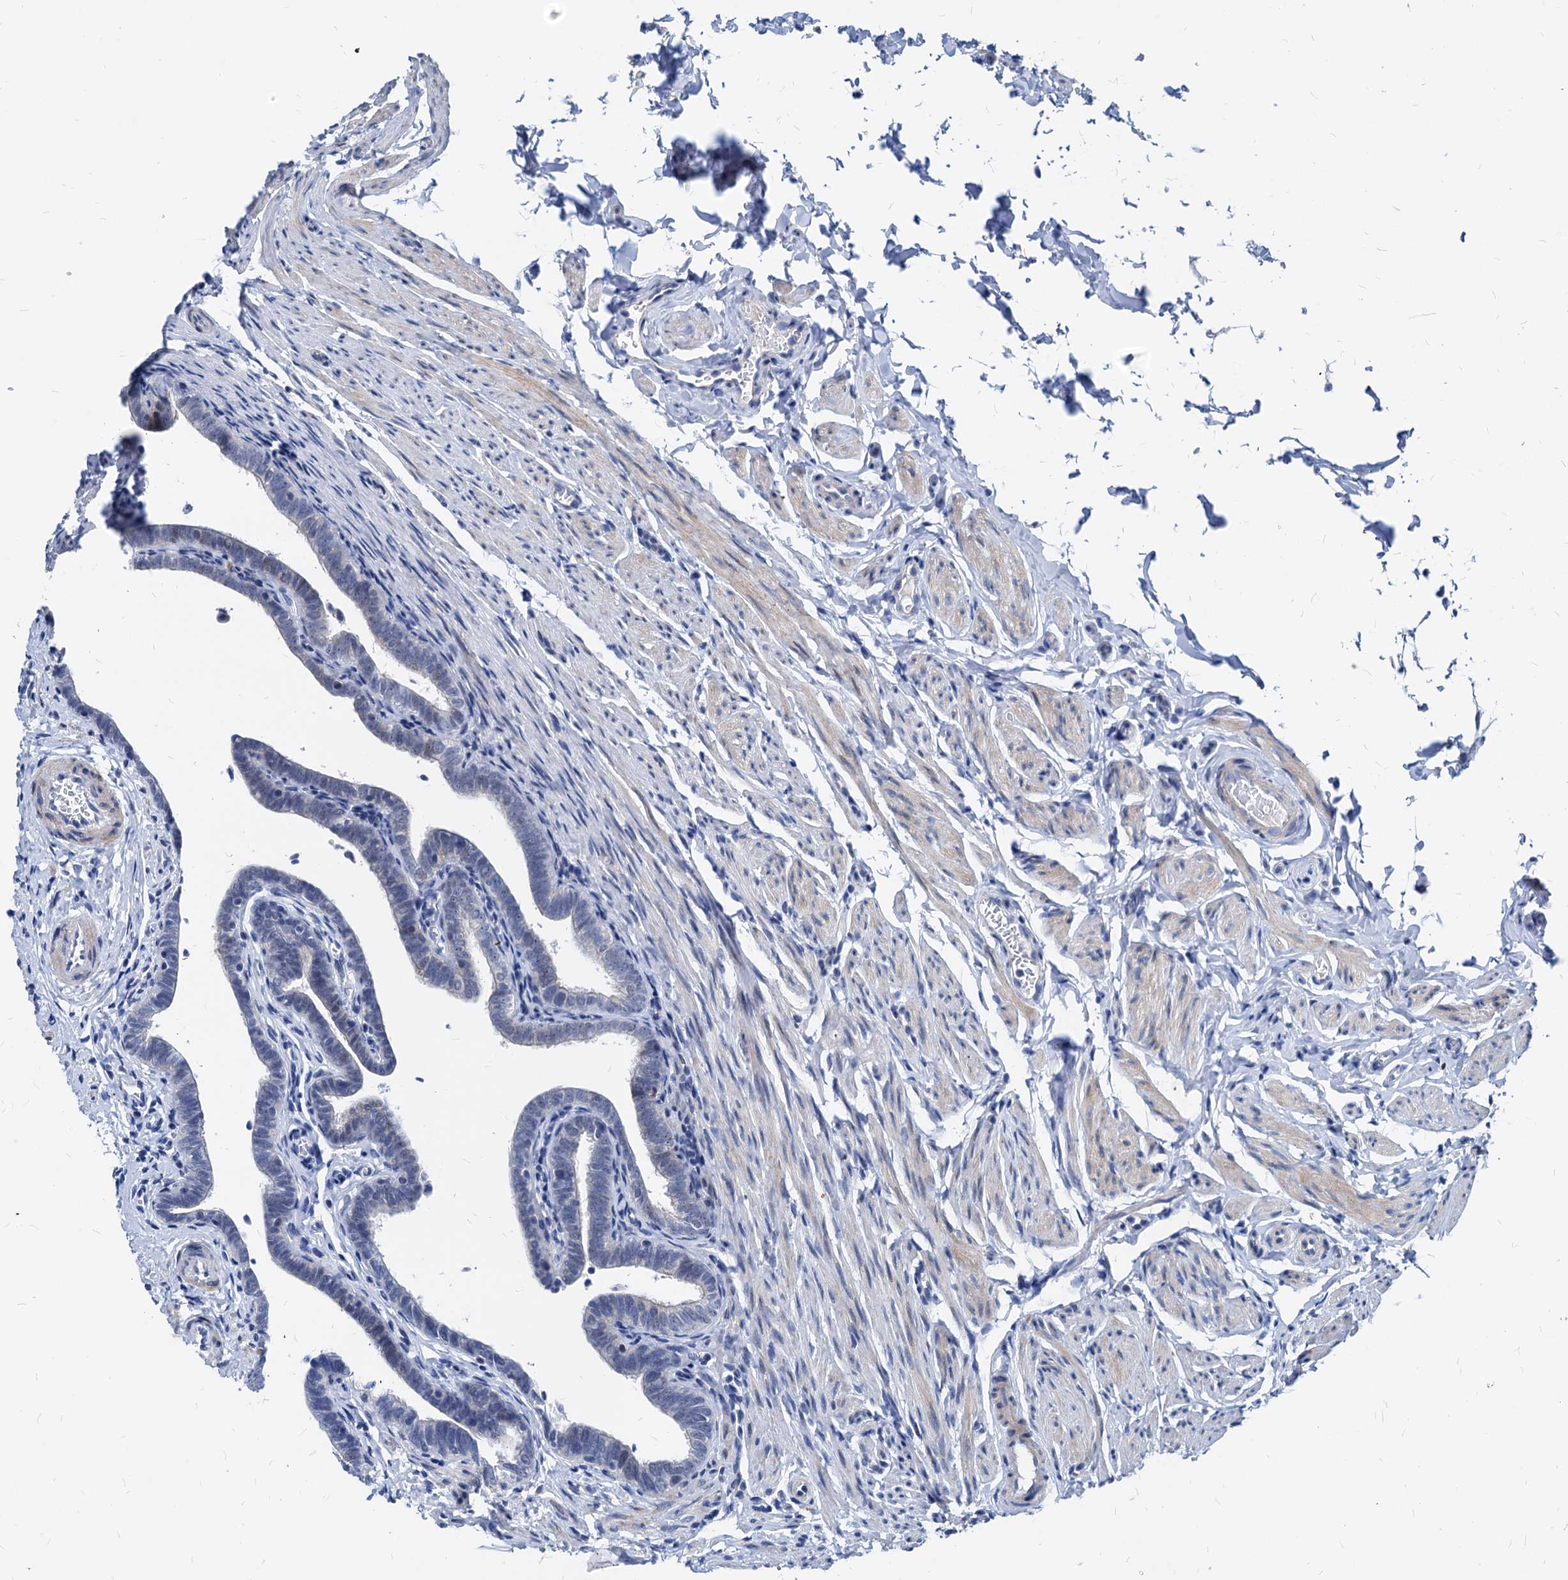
{"staining": {"intensity": "negative", "quantity": "none", "location": "none"}, "tissue": "fallopian tube", "cell_type": "Glandular cells", "image_type": "normal", "snomed": [{"axis": "morphology", "description": "Normal tissue, NOS"}, {"axis": "topography", "description": "Fallopian tube"}], "caption": "Immunohistochemical staining of unremarkable fallopian tube displays no significant staining in glandular cells. (DAB immunohistochemistry visualized using brightfield microscopy, high magnification).", "gene": "HSF2", "patient": {"sex": "female", "age": 36}}